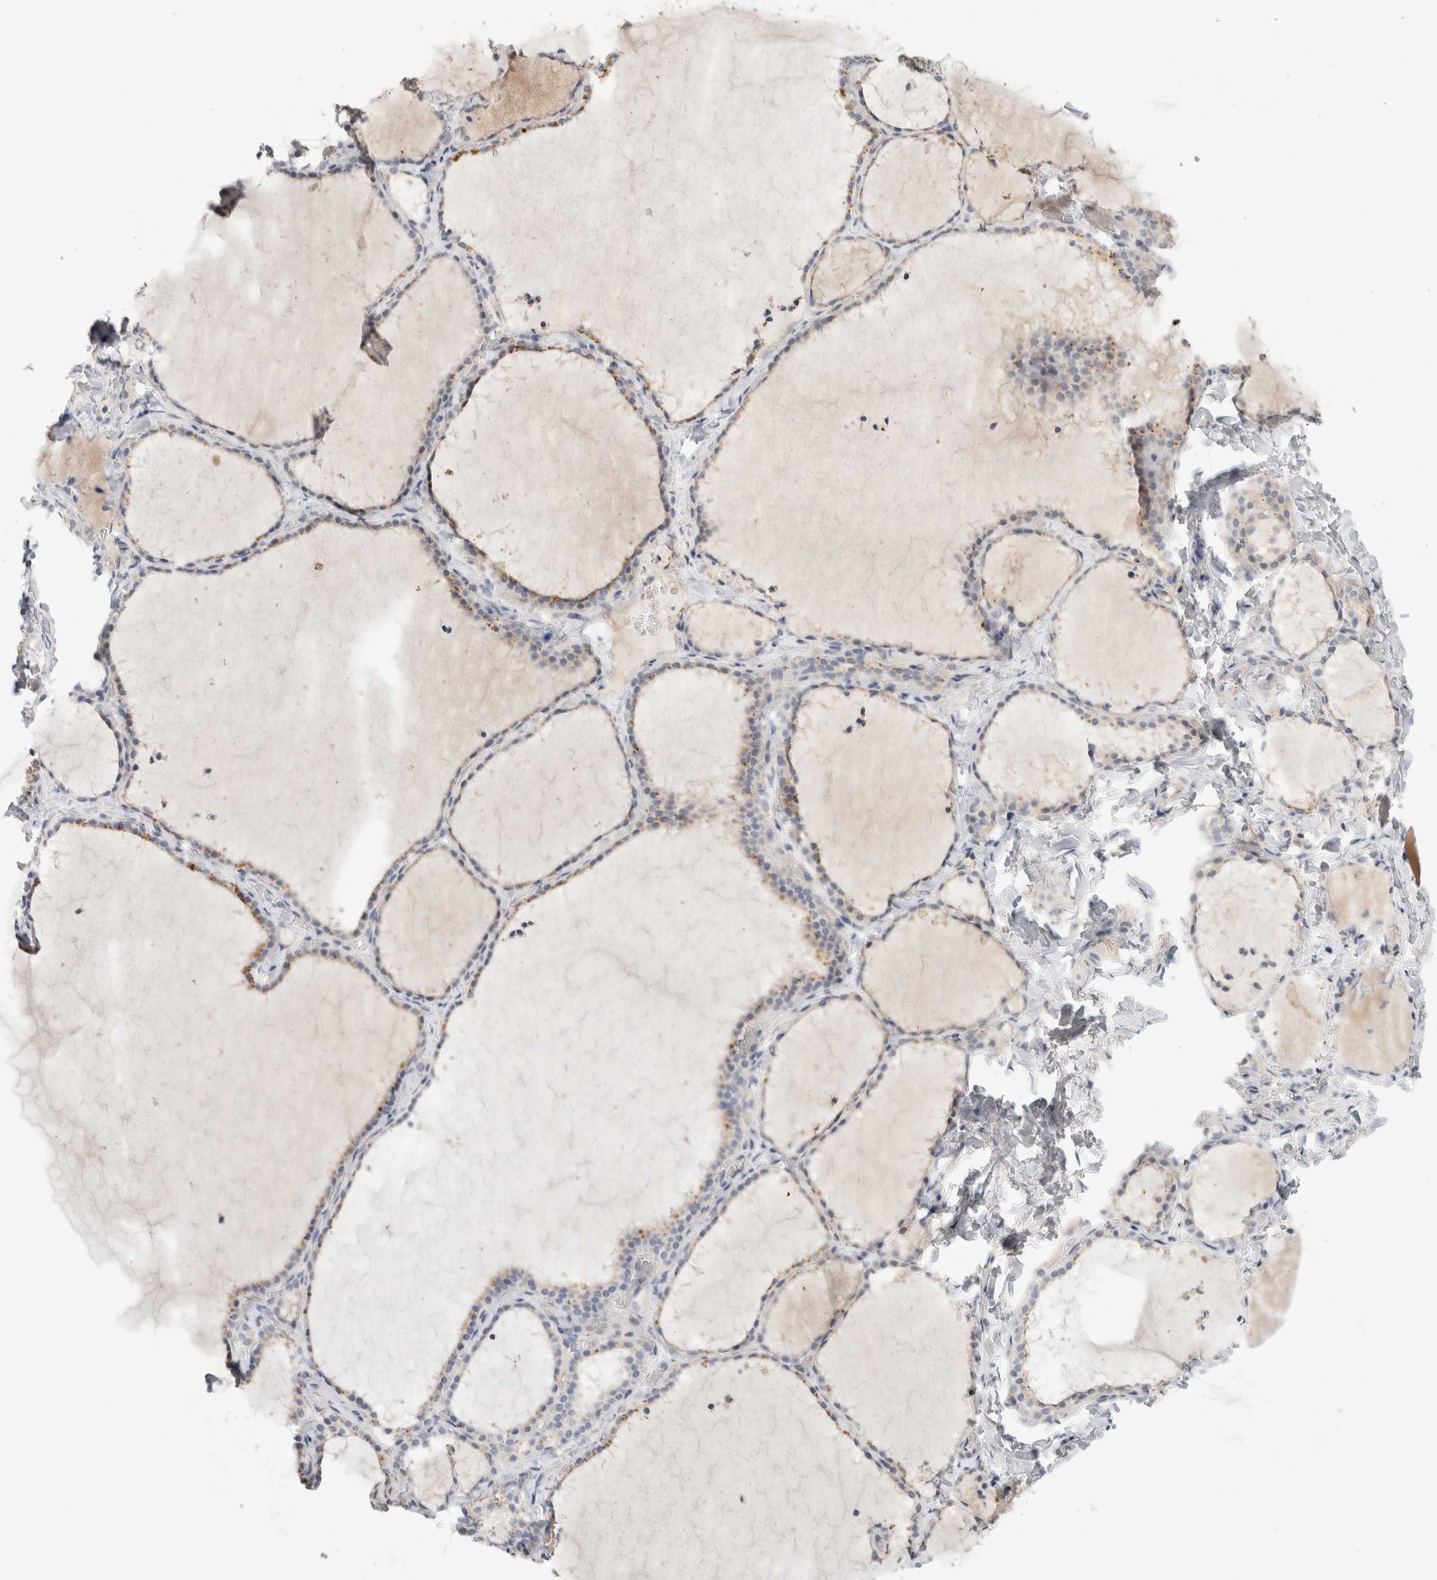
{"staining": {"intensity": "weak", "quantity": "25%-75%", "location": "cytoplasmic/membranous"}, "tissue": "thyroid gland", "cell_type": "Glandular cells", "image_type": "normal", "snomed": [{"axis": "morphology", "description": "Normal tissue, NOS"}, {"axis": "topography", "description": "Thyroid gland"}], "caption": "Immunohistochemical staining of benign human thyroid gland exhibits 25%-75% levels of weak cytoplasmic/membranous protein expression in approximately 25%-75% of glandular cells.", "gene": "AFP", "patient": {"sex": "female", "age": 22}}